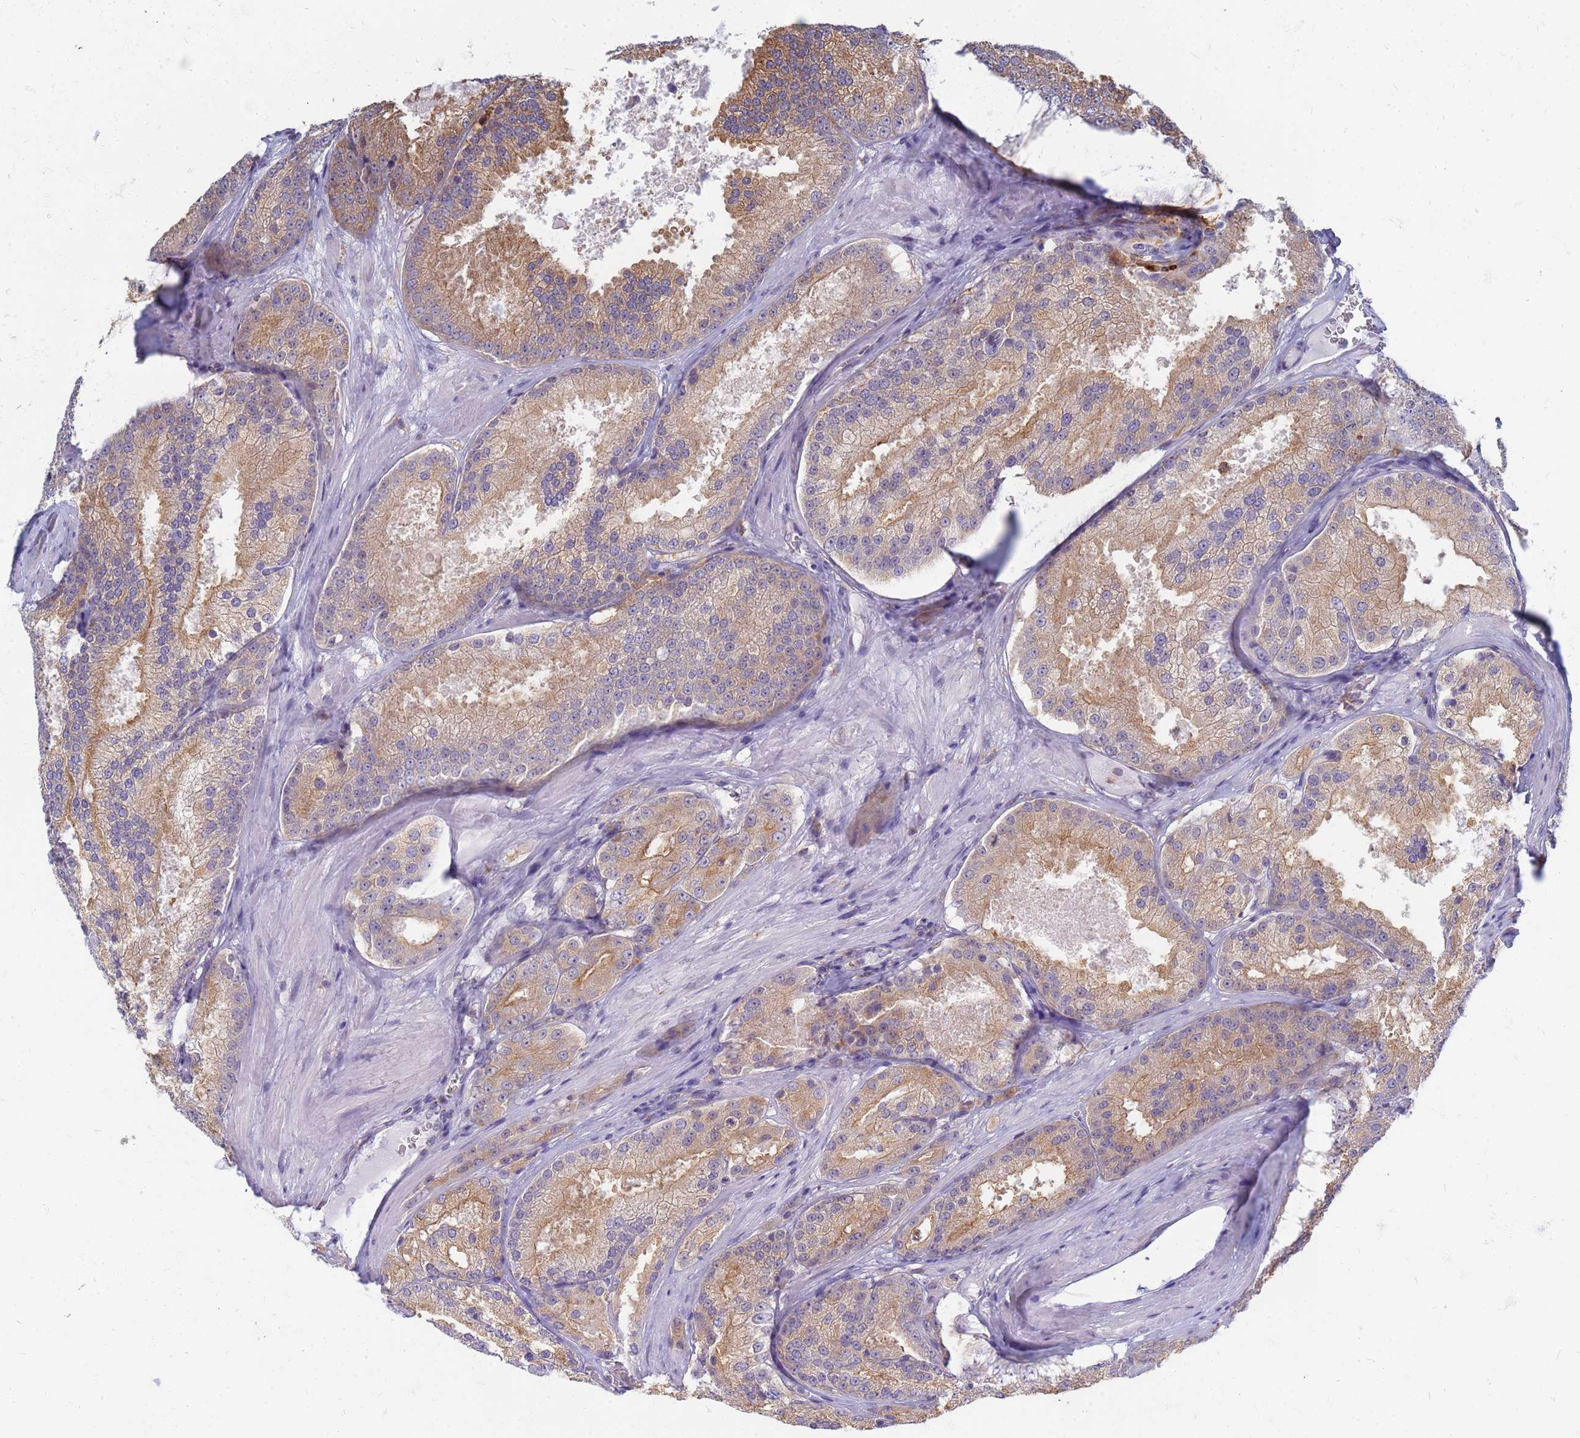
{"staining": {"intensity": "moderate", "quantity": ">75%", "location": "cytoplasmic/membranous"}, "tissue": "prostate cancer", "cell_type": "Tumor cells", "image_type": "cancer", "snomed": [{"axis": "morphology", "description": "Adenocarcinoma, High grade"}, {"axis": "topography", "description": "Prostate"}], "caption": "Moderate cytoplasmic/membranous expression is identified in about >75% of tumor cells in prostate high-grade adenocarcinoma.", "gene": "ATP6V1E1", "patient": {"sex": "male", "age": 61}}